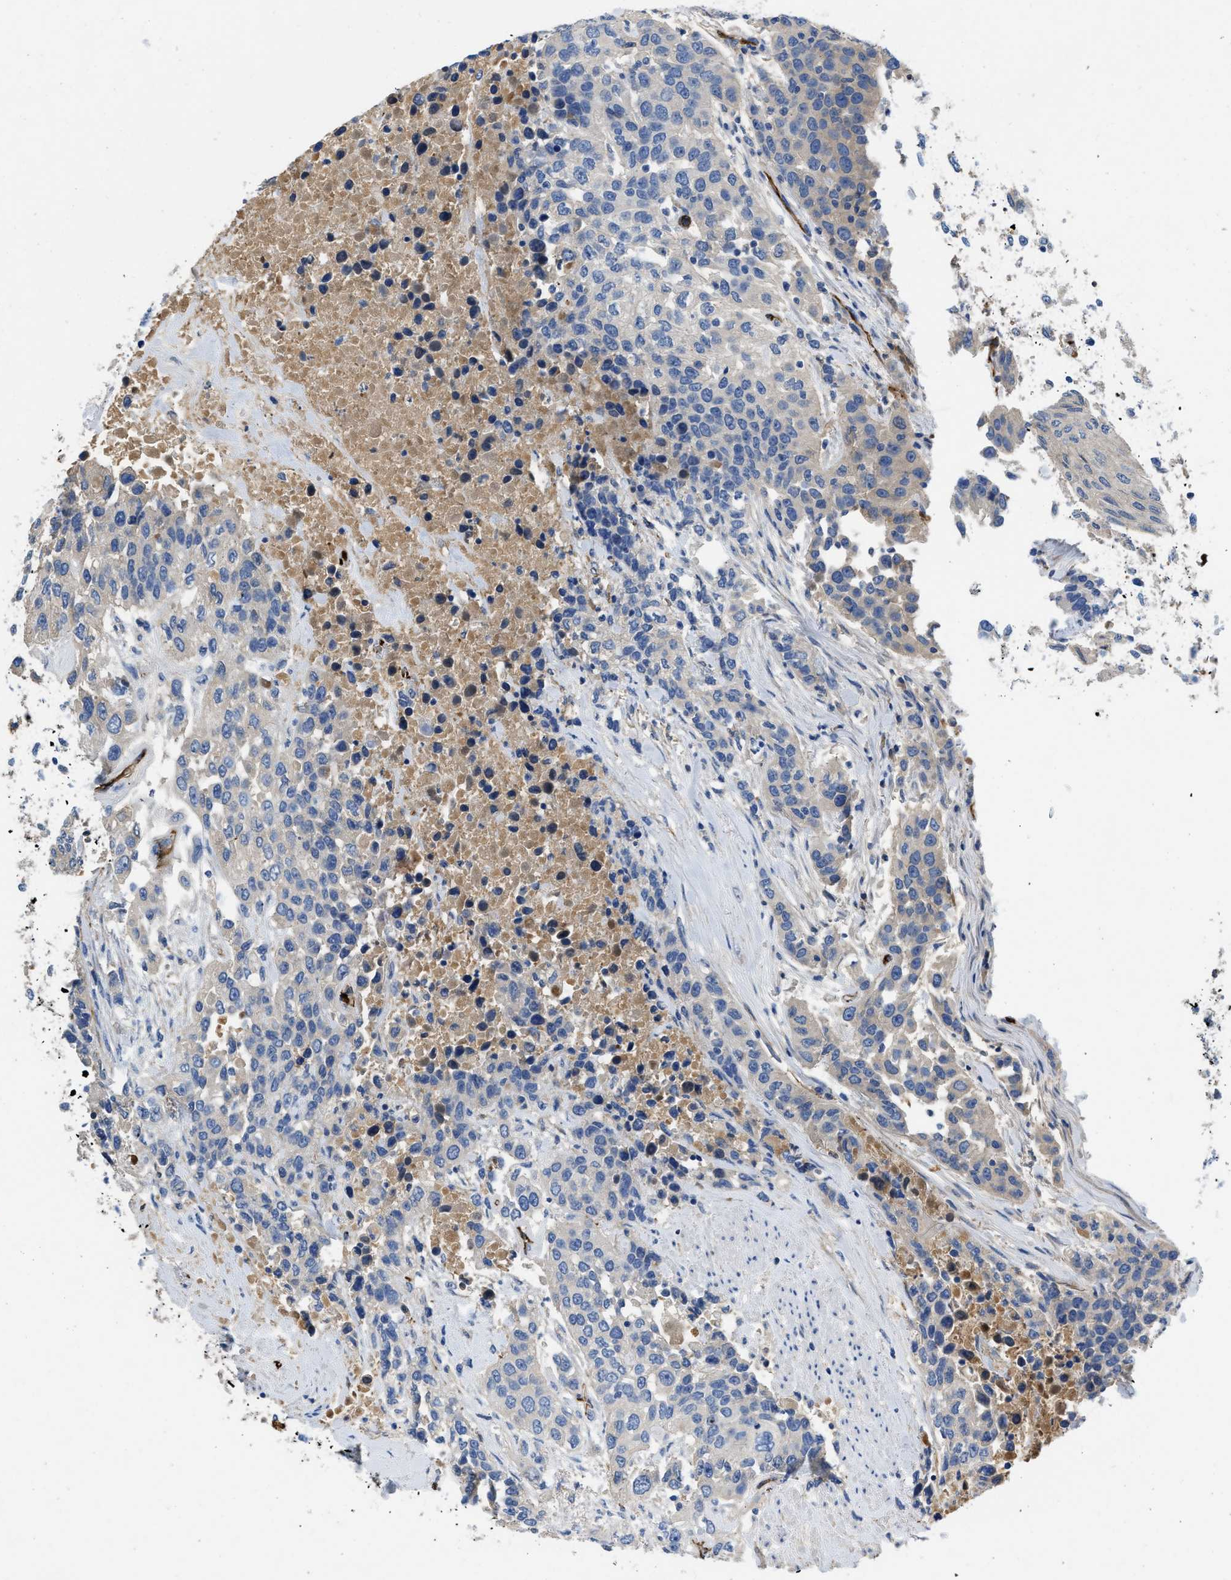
{"staining": {"intensity": "weak", "quantity": "<25%", "location": "cytoplasmic/membranous"}, "tissue": "urothelial cancer", "cell_type": "Tumor cells", "image_type": "cancer", "snomed": [{"axis": "morphology", "description": "Urothelial carcinoma, High grade"}, {"axis": "topography", "description": "Urinary bladder"}], "caption": "Immunohistochemistry image of urothelial cancer stained for a protein (brown), which demonstrates no expression in tumor cells.", "gene": "SPEG", "patient": {"sex": "female", "age": 80}}